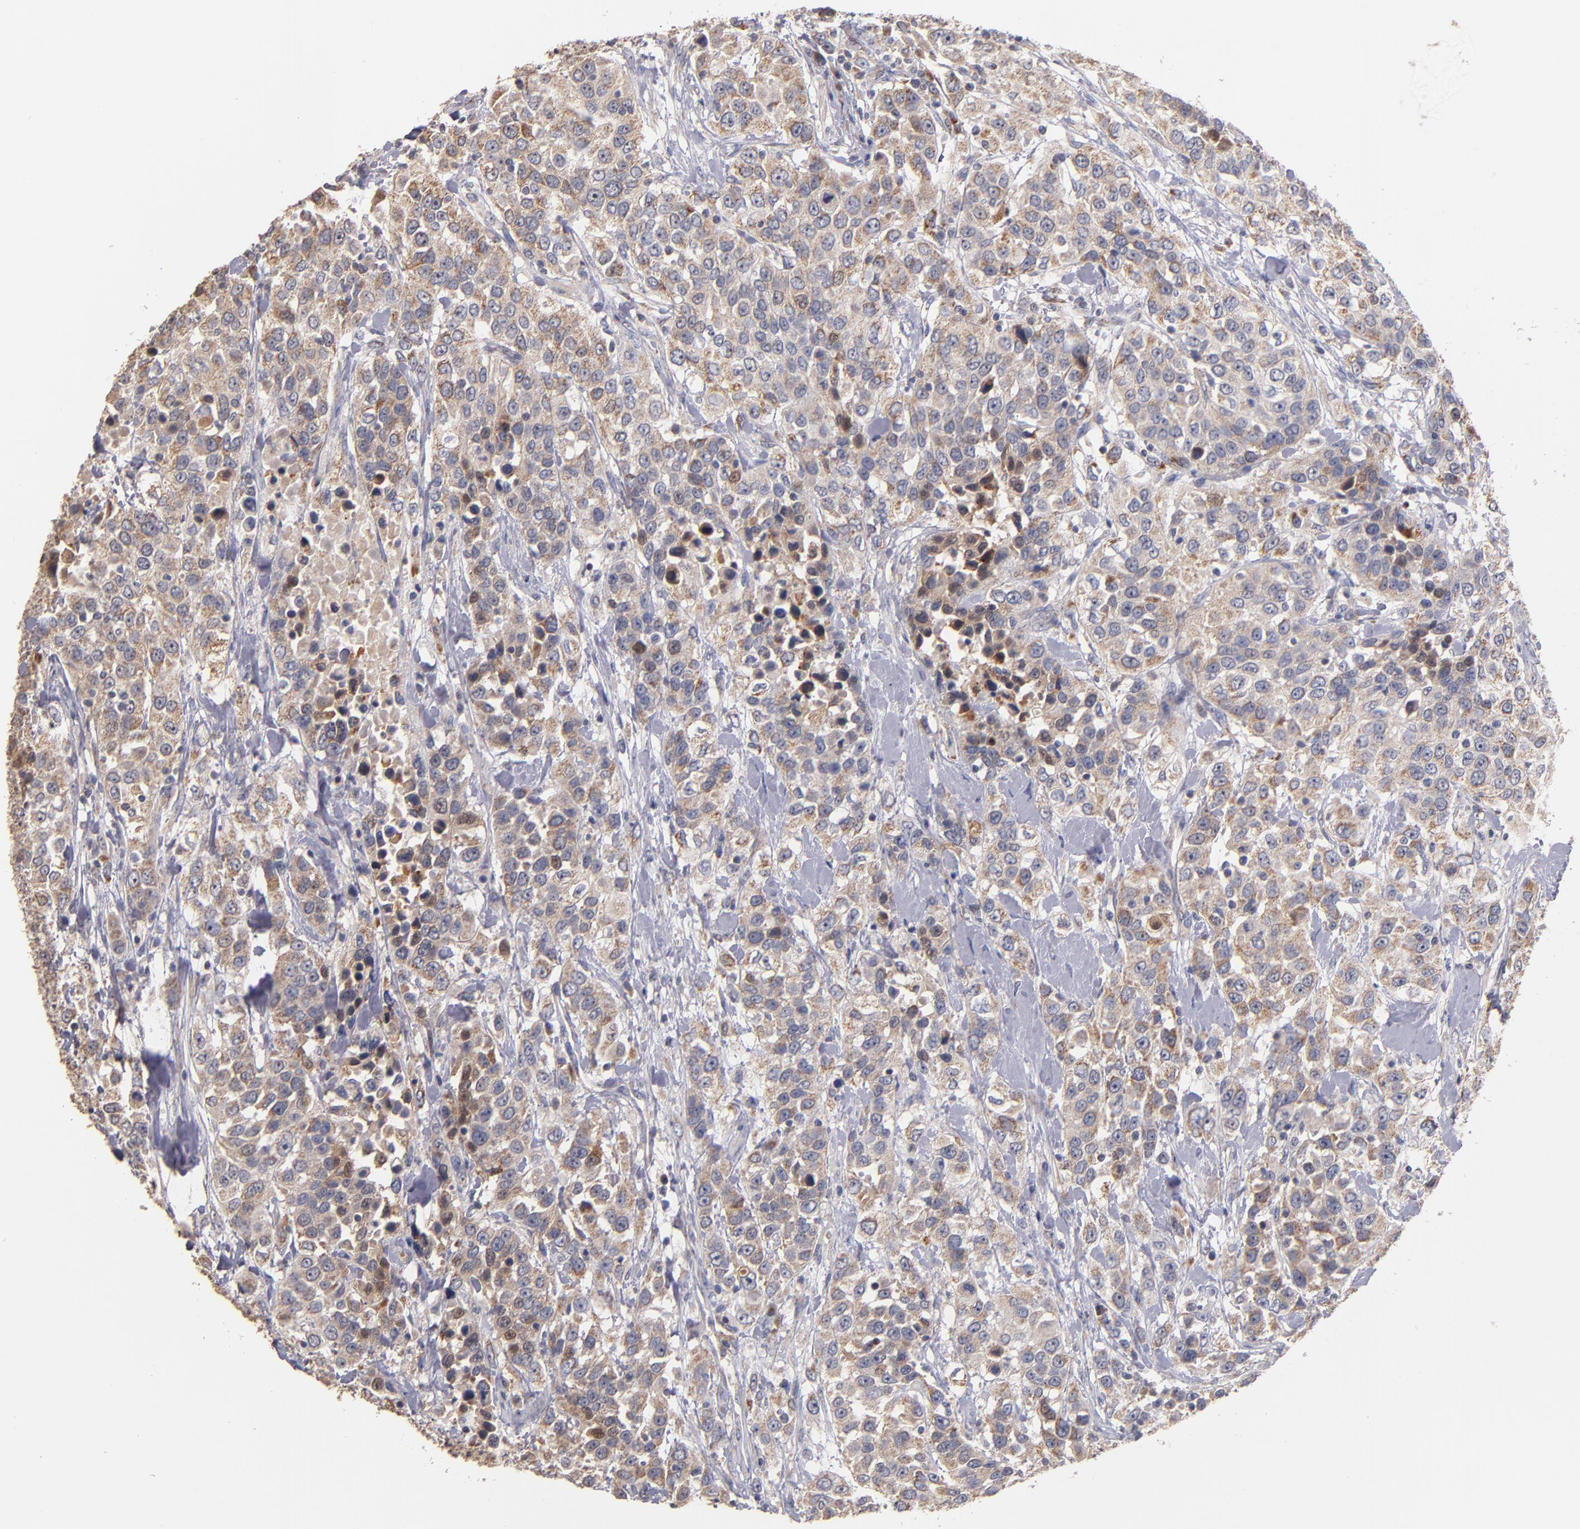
{"staining": {"intensity": "weak", "quantity": ">75%", "location": "cytoplasmic/membranous"}, "tissue": "urothelial cancer", "cell_type": "Tumor cells", "image_type": "cancer", "snomed": [{"axis": "morphology", "description": "Urothelial carcinoma, High grade"}, {"axis": "topography", "description": "Urinary bladder"}], "caption": "This is a photomicrograph of IHC staining of urothelial carcinoma (high-grade), which shows weak positivity in the cytoplasmic/membranous of tumor cells.", "gene": "DIABLO", "patient": {"sex": "female", "age": 80}}